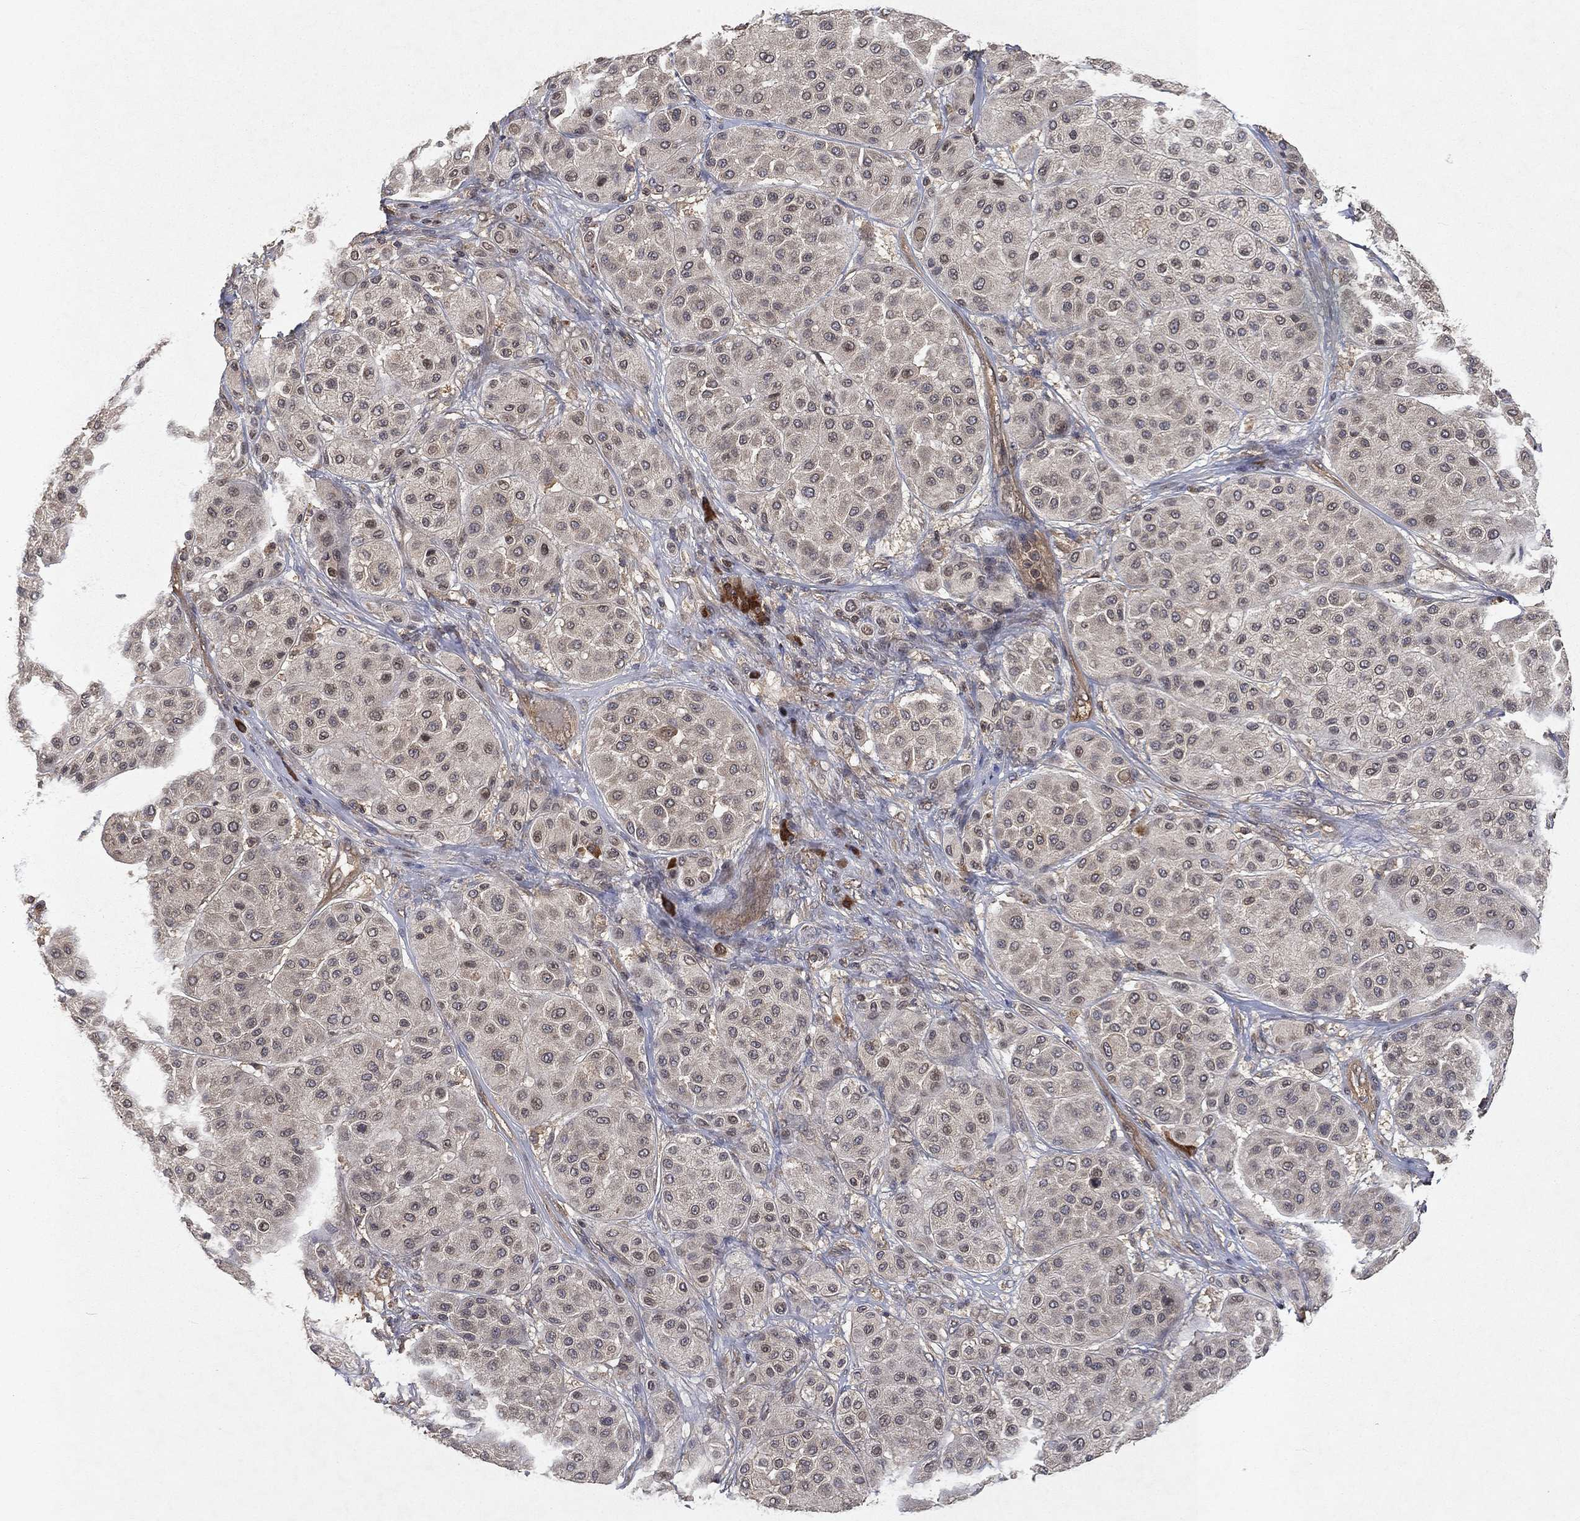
{"staining": {"intensity": "negative", "quantity": "none", "location": "none"}, "tissue": "melanoma", "cell_type": "Tumor cells", "image_type": "cancer", "snomed": [{"axis": "morphology", "description": "Malignant melanoma, Metastatic site"}, {"axis": "topography", "description": "Smooth muscle"}], "caption": "There is no significant staining in tumor cells of malignant melanoma (metastatic site).", "gene": "UBA5", "patient": {"sex": "male", "age": 41}}